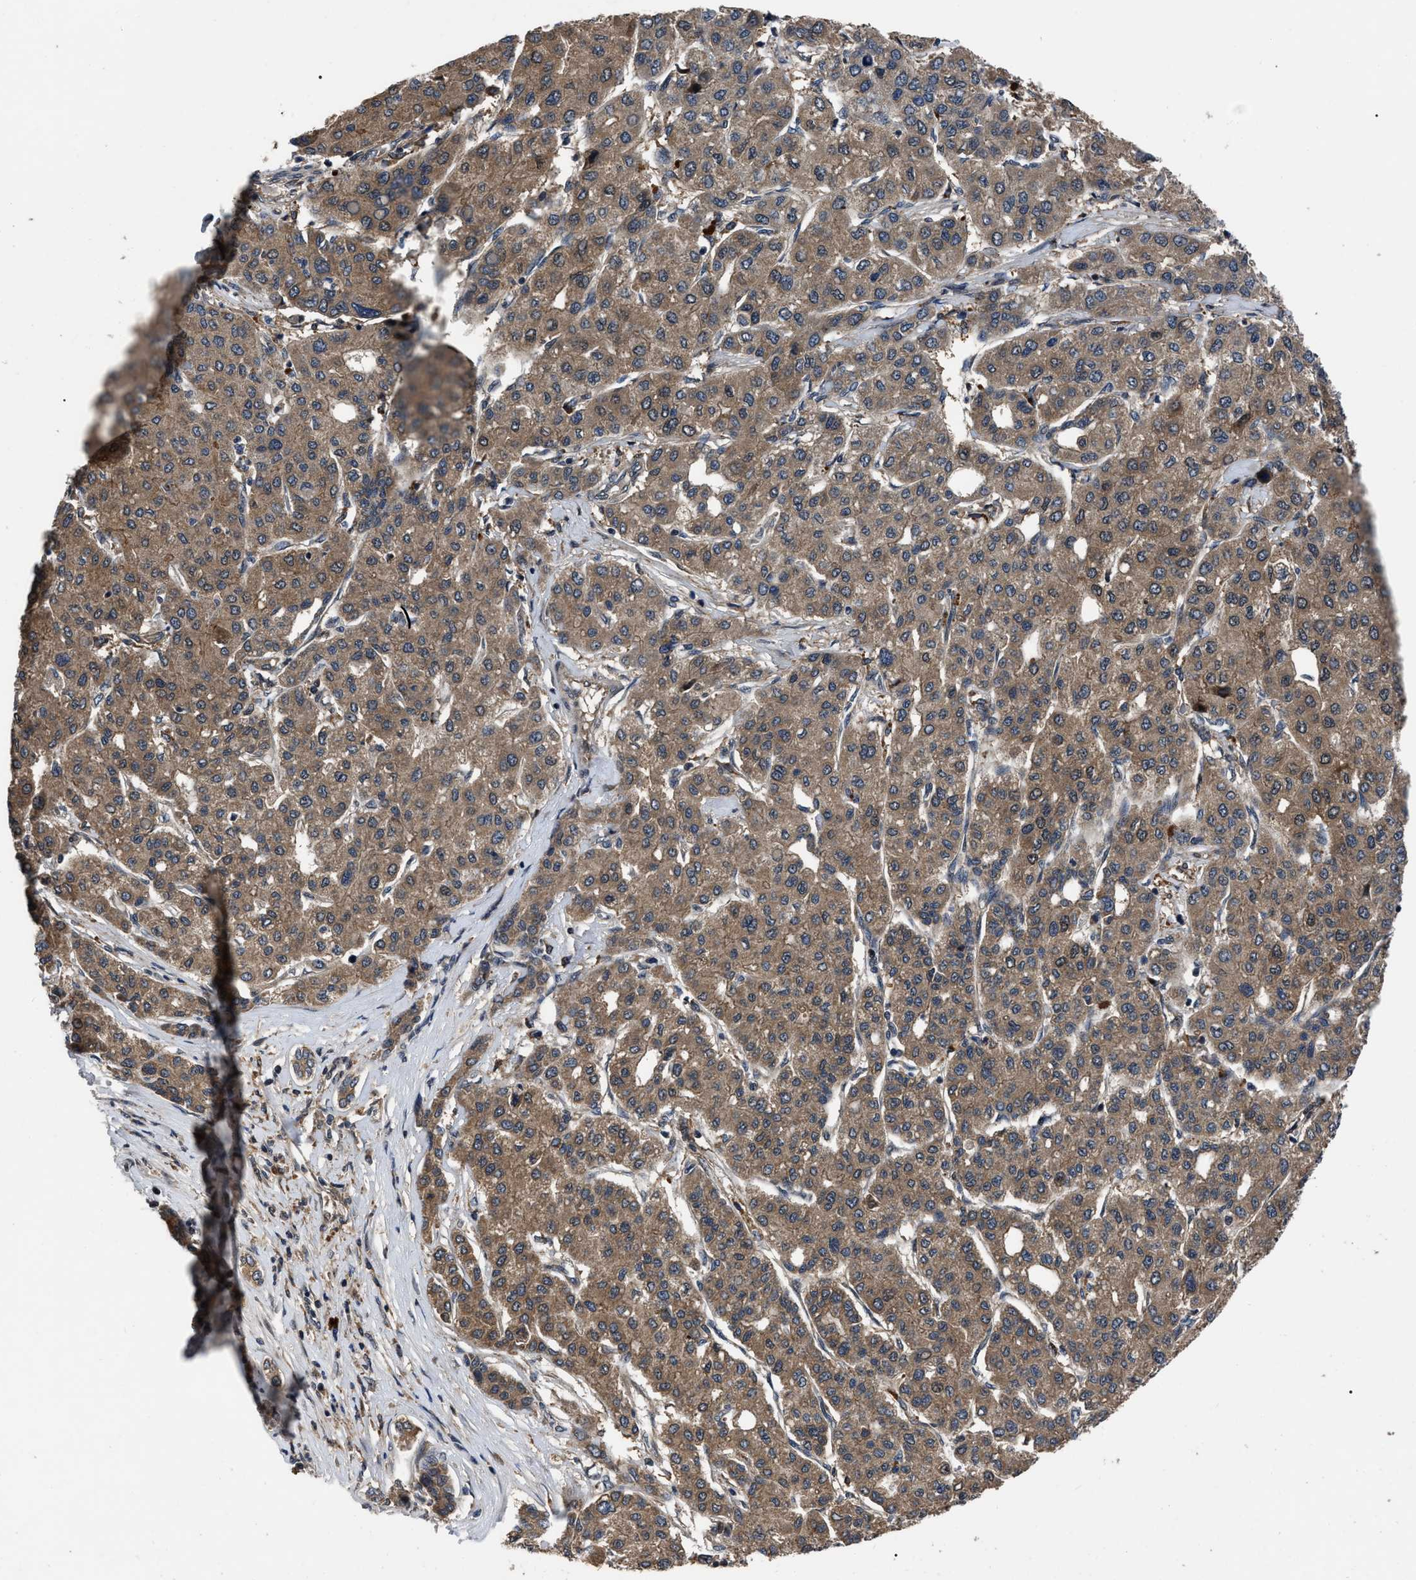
{"staining": {"intensity": "moderate", "quantity": ">75%", "location": "cytoplasmic/membranous"}, "tissue": "liver cancer", "cell_type": "Tumor cells", "image_type": "cancer", "snomed": [{"axis": "morphology", "description": "Carcinoma, Hepatocellular, NOS"}, {"axis": "topography", "description": "Liver"}], "caption": "DAB immunohistochemical staining of liver cancer shows moderate cytoplasmic/membranous protein staining in approximately >75% of tumor cells.", "gene": "PPWD1", "patient": {"sex": "male", "age": 65}}